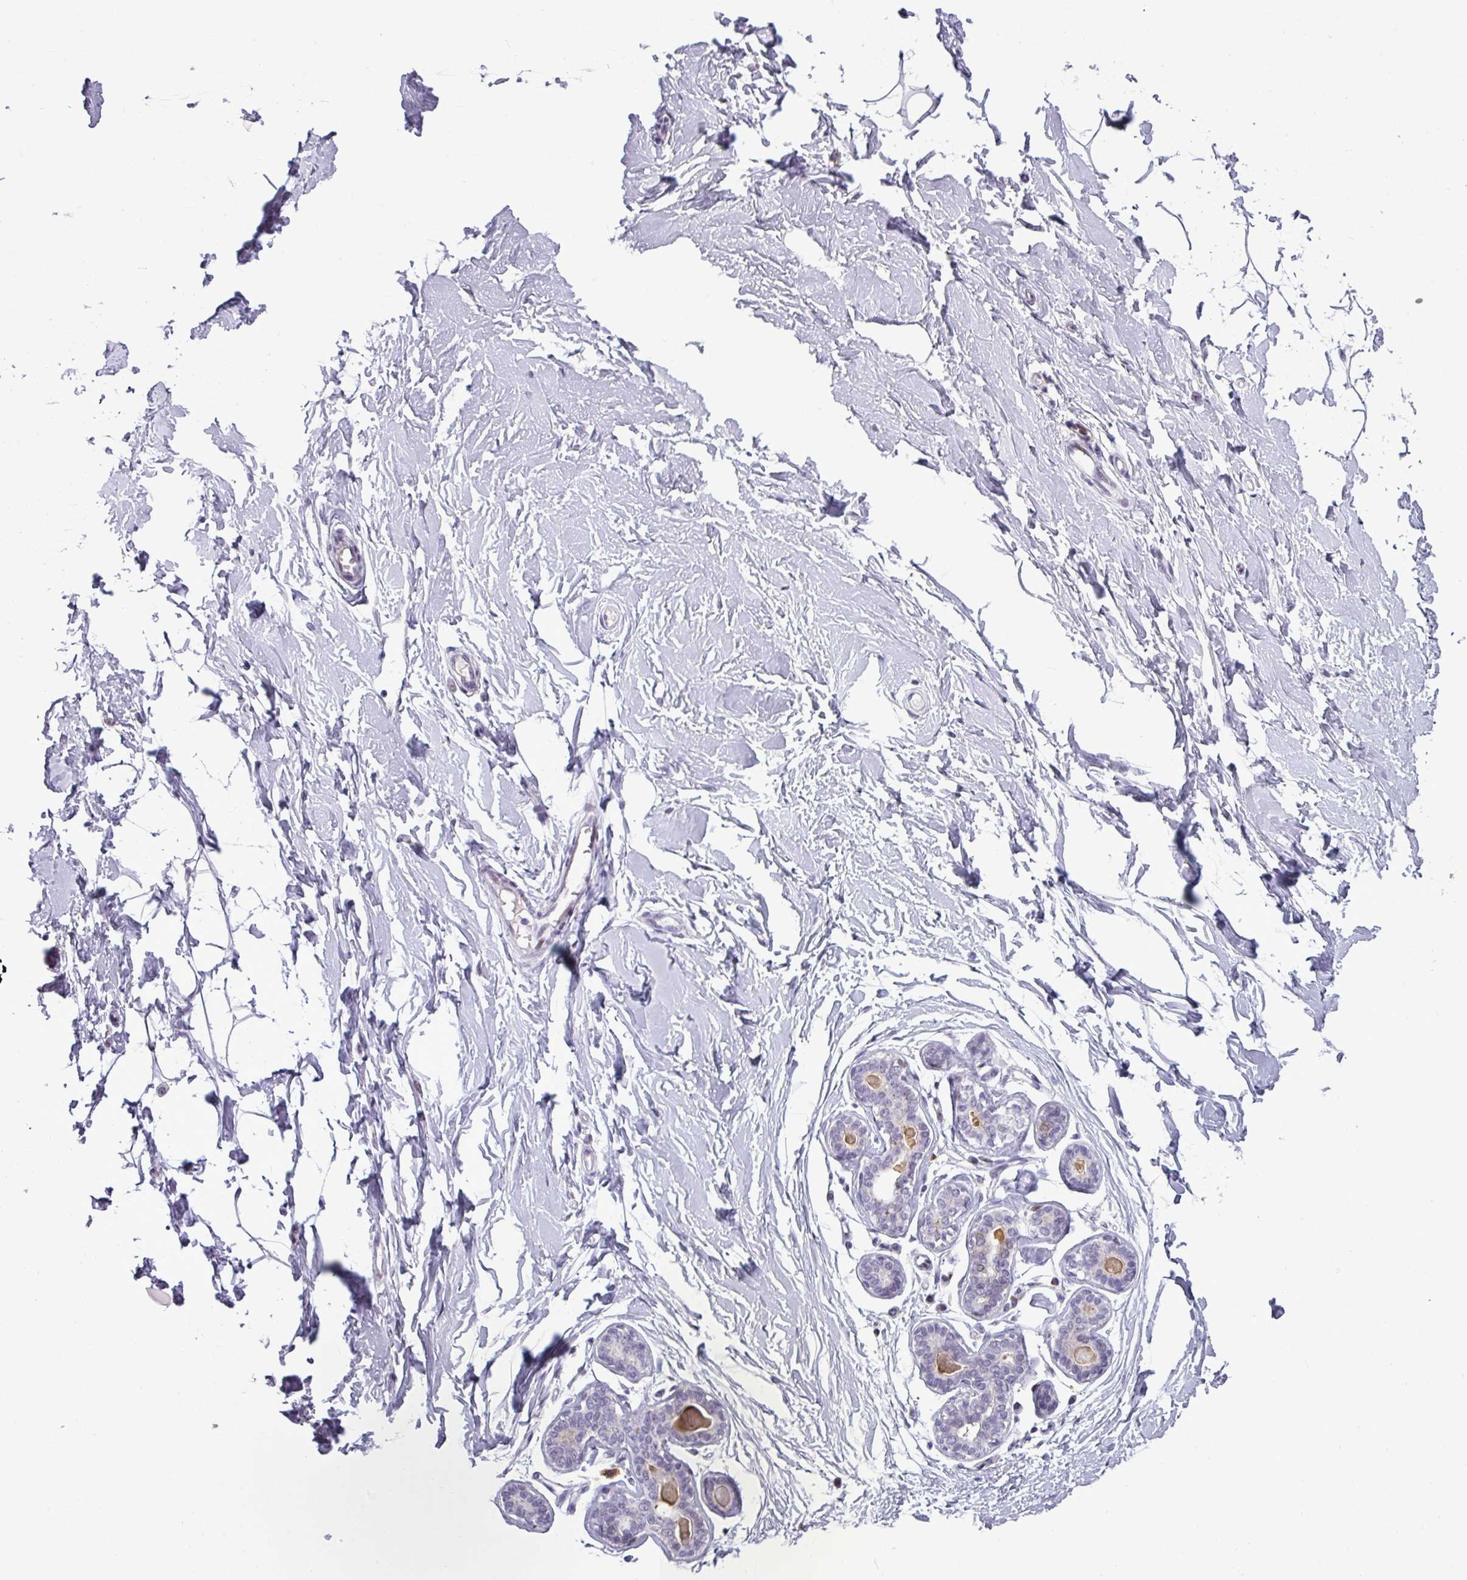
{"staining": {"intensity": "negative", "quantity": "none", "location": "none"}, "tissue": "breast", "cell_type": "Adipocytes", "image_type": "normal", "snomed": [{"axis": "morphology", "description": "Normal tissue, NOS"}, {"axis": "topography", "description": "Breast"}], "caption": "Adipocytes show no significant expression in benign breast. (DAB (3,3'-diaminobenzidine) IHC, high magnification).", "gene": "SLC66A2", "patient": {"sex": "female", "age": 23}}